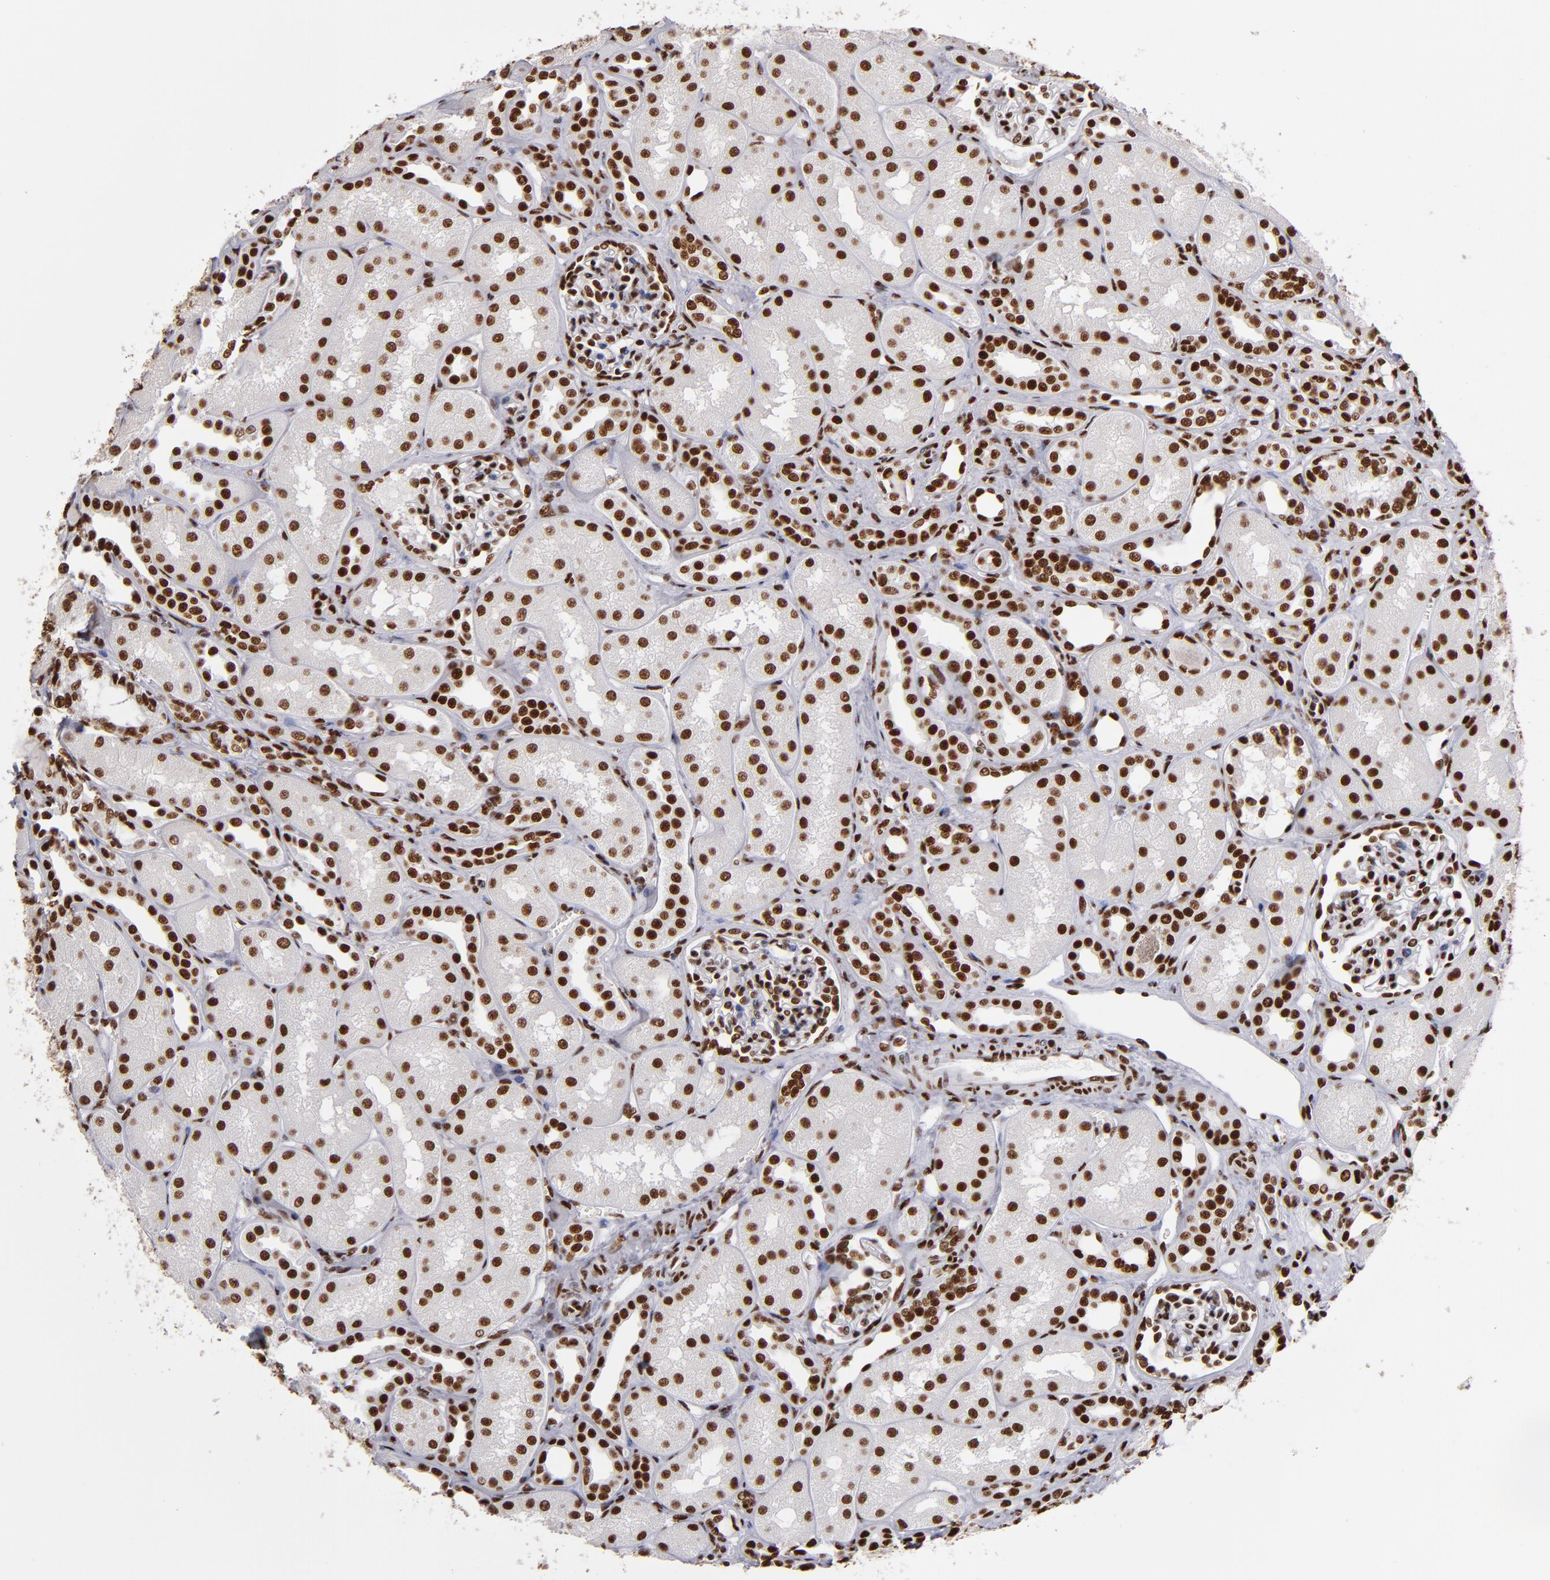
{"staining": {"intensity": "strong", "quantity": "25%-75%", "location": "nuclear"}, "tissue": "kidney", "cell_type": "Cells in glomeruli", "image_type": "normal", "snomed": [{"axis": "morphology", "description": "Normal tissue, NOS"}, {"axis": "topography", "description": "Kidney"}], "caption": "IHC (DAB) staining of benign human kidney demonstrates strong nuclear protein expression in approximately 25%-75% of cells in glomeruli.", "gene": "MRE11", "patient": {"sex": "male", "age": 7}}